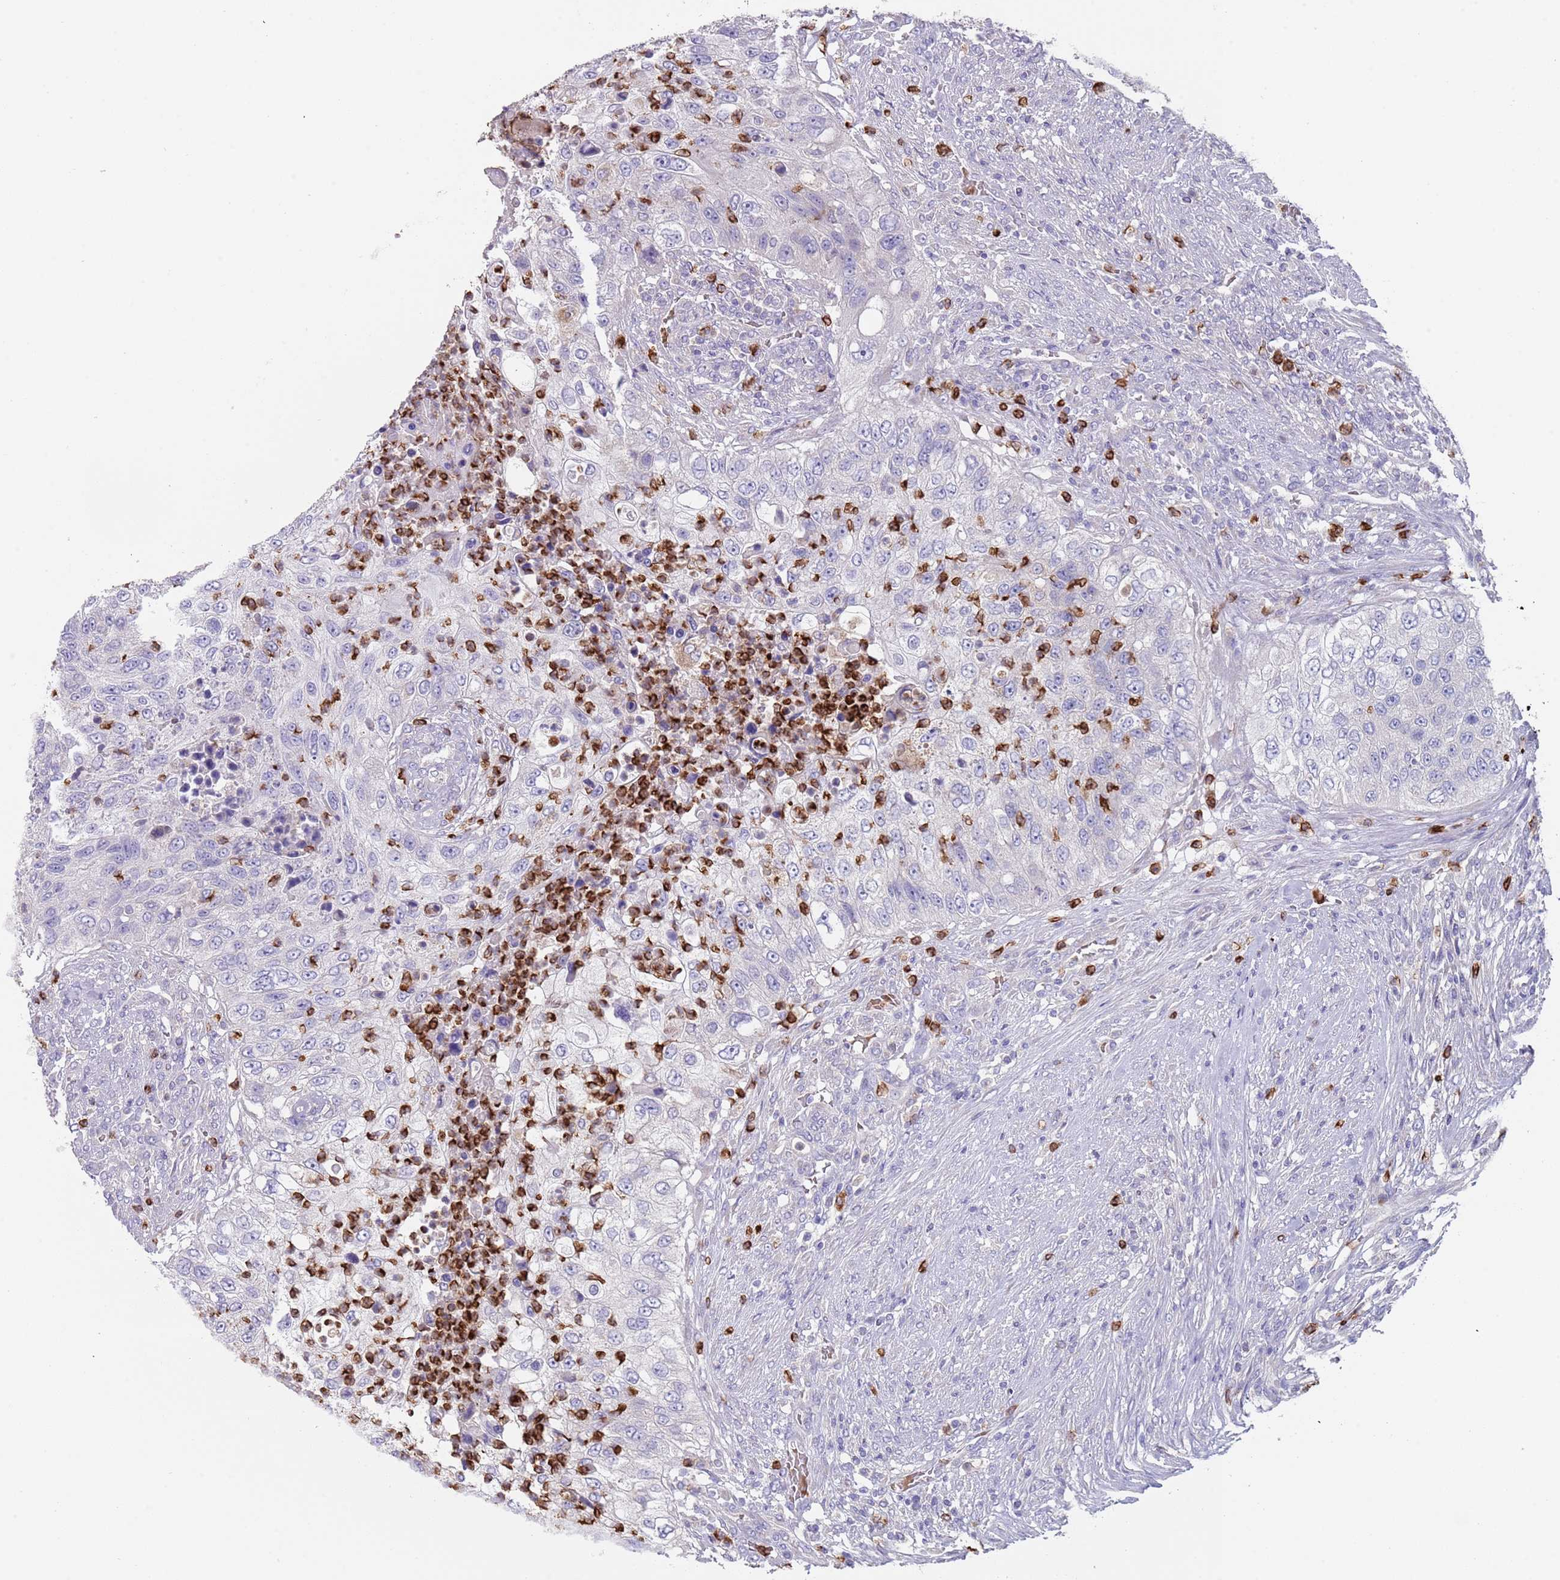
{"staining": {"intensity": "negative", "quantity": "none", "location": "none"}, "tissue": "urothelial cancer", "cell_type": "Tumor cells", "image_type": "cancer", "snomed": [{"axis": "morphology", "description": "Urothelial carcinoma, High grade"}, {"axis": "topography", "description": "Urinary bladder"}], "caption": "This is a photomicrograph of immunohistochemistry (IHC) staining of urothelial cancer, which shows no staining in tumor cells.", "gene": "TMEM251", "patient": {"sex": "female", "age": 60}}